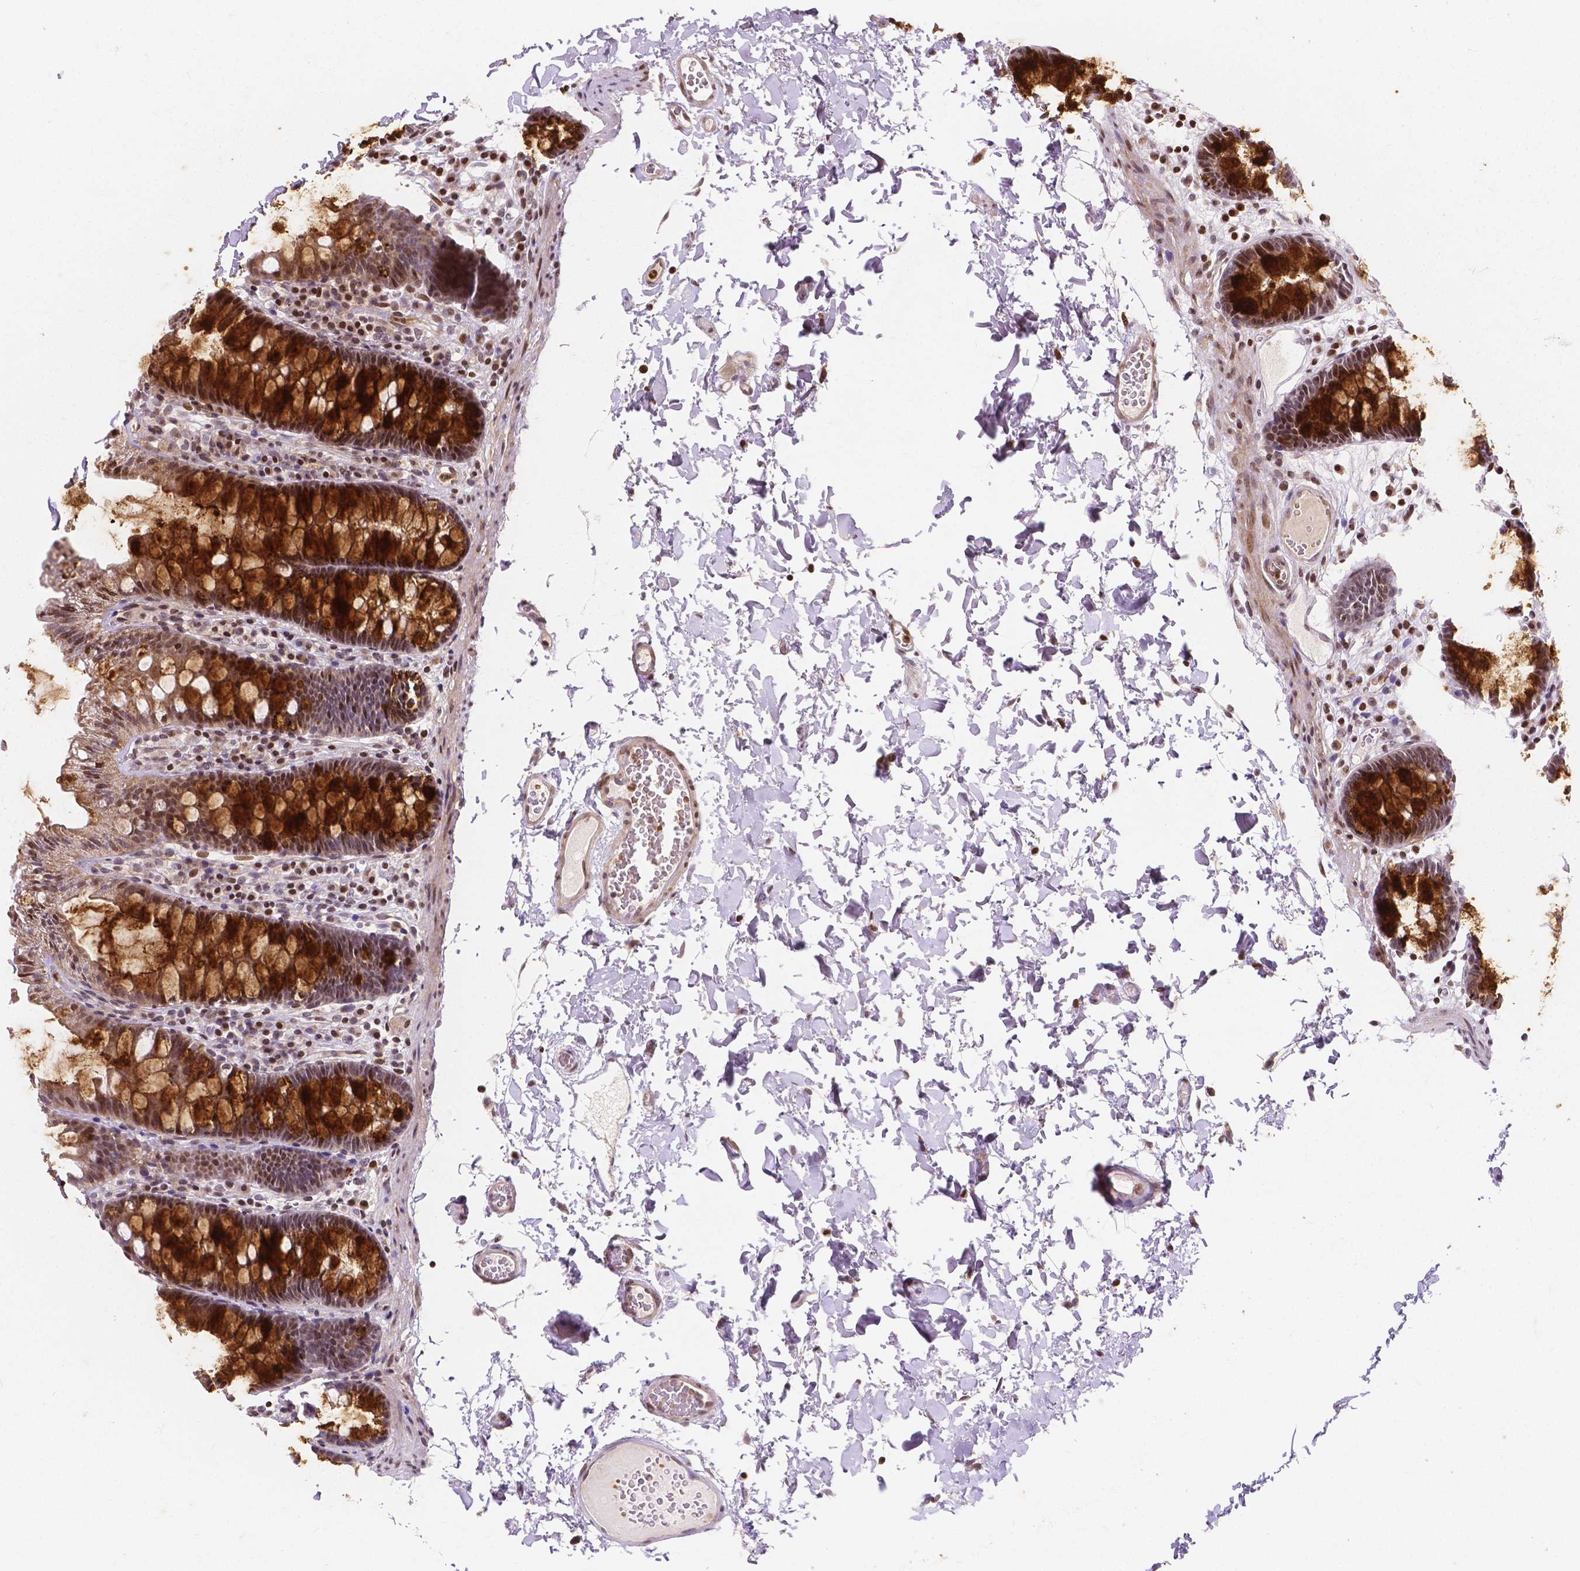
{"staining": {"intensity": "negative", "quantity": "none", "location": "none"}, "tissue": "colon", "cell_type": "Endothelial cells", "image_type": "normal", "snomed": [{"axis": "morphology", "description": "Normal tissue, NOS"}, {"axis": "topography", "description": "Colon"}, {"axis": "topography", "description": "Peripheral nerve tissue"}], "caption": "IHC photomicrograph of unremarkable colon: colon stained with DAB displays no significant protein staining in endothelial cells.", "gene": "PTPN18", "patient": {"sex": "male", "age": 84}}